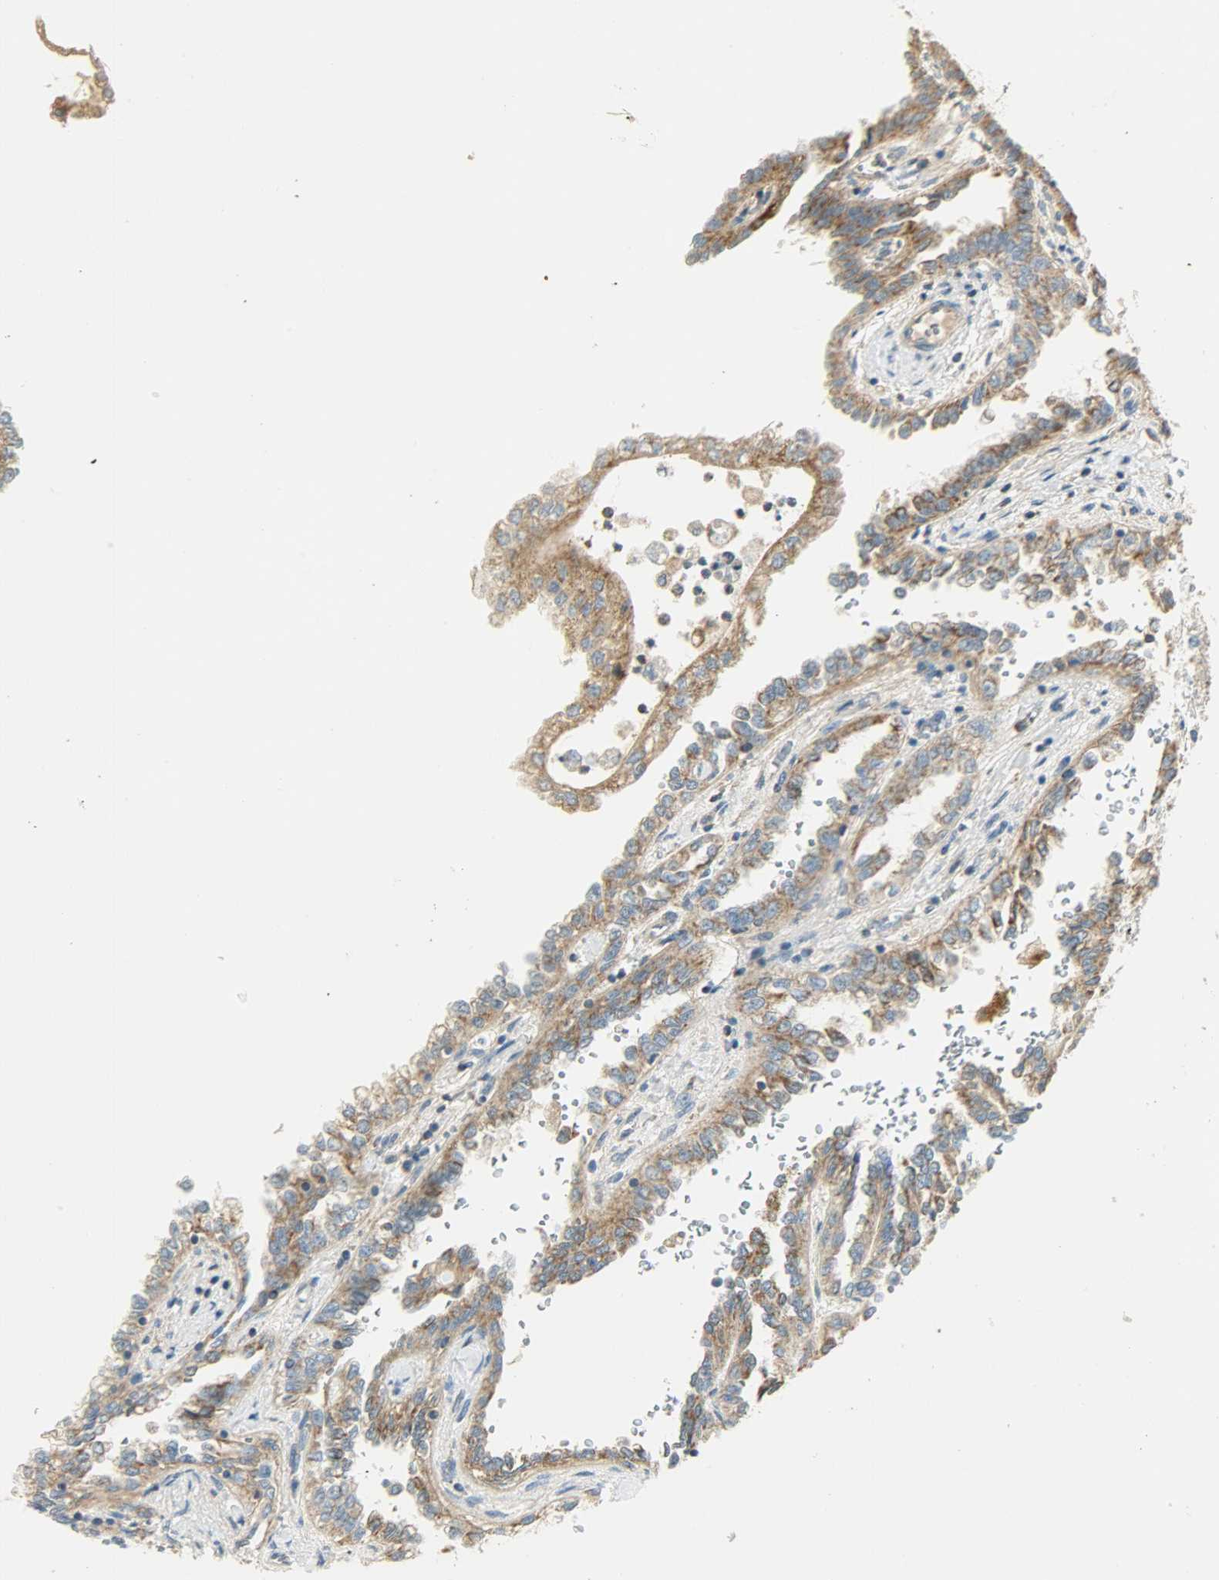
{"staining": {"intensity": "moderate", "quantity": ">75%", "location": "cytoplasmic/membranous"}, "tissue": "renal cancer", "cell_type": "Tumor cells", "image_type": "cancer", "snomed": [{"axis": "morphology", "description": "Inflammation, NOS"}, {"axis": "morphology", "description": "Adenocarcinoma, NOS"}, {"axis": "topography", "description": "Kidney"}], "caption": "A histopathology image of adenocarcinoma (renal) stained for a protein reveals moderate cytoplasmic/membranous brown staining in tumor cells. Using DAB (brown) and hematoxylin (blue) stains, captured at high magnification using brightfield microscopy.", "gene": "NNT", "patient": {"sex": "male", "age": 68}}